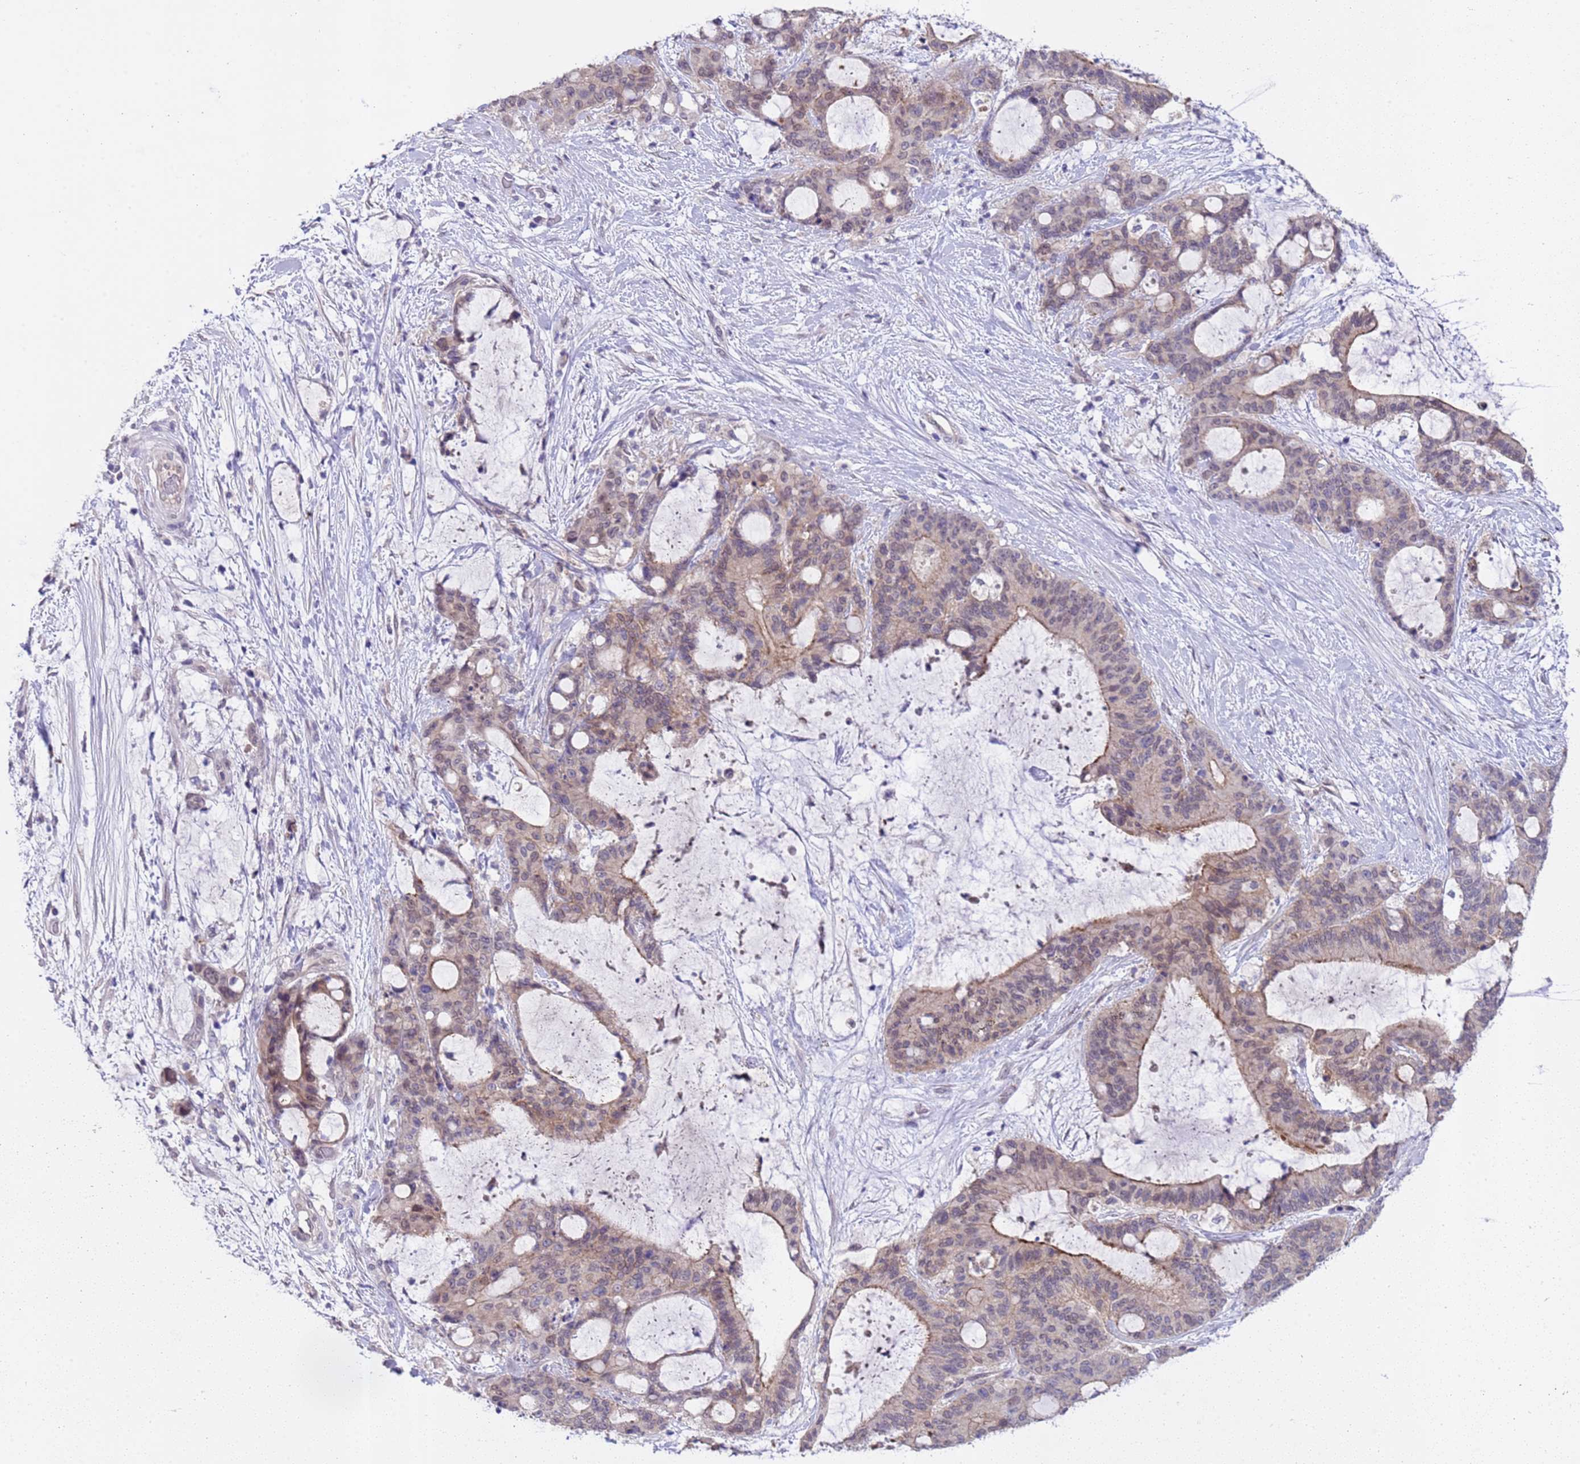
{"staining": {"intensity": "moderate", "quantity": "25%-75%", "location": "cytoplasmic/membranous,nuclear"}, "tissue": "liver cancer", "cell_type": "Tumor cells", "image_type": "cancer", "snomed": [{"axis": "morphology", "description": "Normal tissue, NOS"}, {"axis": "morphology", "description": "Cholangiocarcinoma"}, {"axis": "topography", "description": "Liver"}, {"axis": "topography", "description": "Peripheral nerve tissue"}], "caption": "An immunohistochemistry (IHC) image of tumor tissue is shown. Protein staining in brown labels moderate cytoplasmic/membranous and nuclear positivity in liver cancer (cholangiocarcinoma) within tumor cells. The protein of interest is shown in brown color, while the nuclei are stained blue.", "gene": "TRMT10A", "patient": {"sex": "female", "age": 73}}